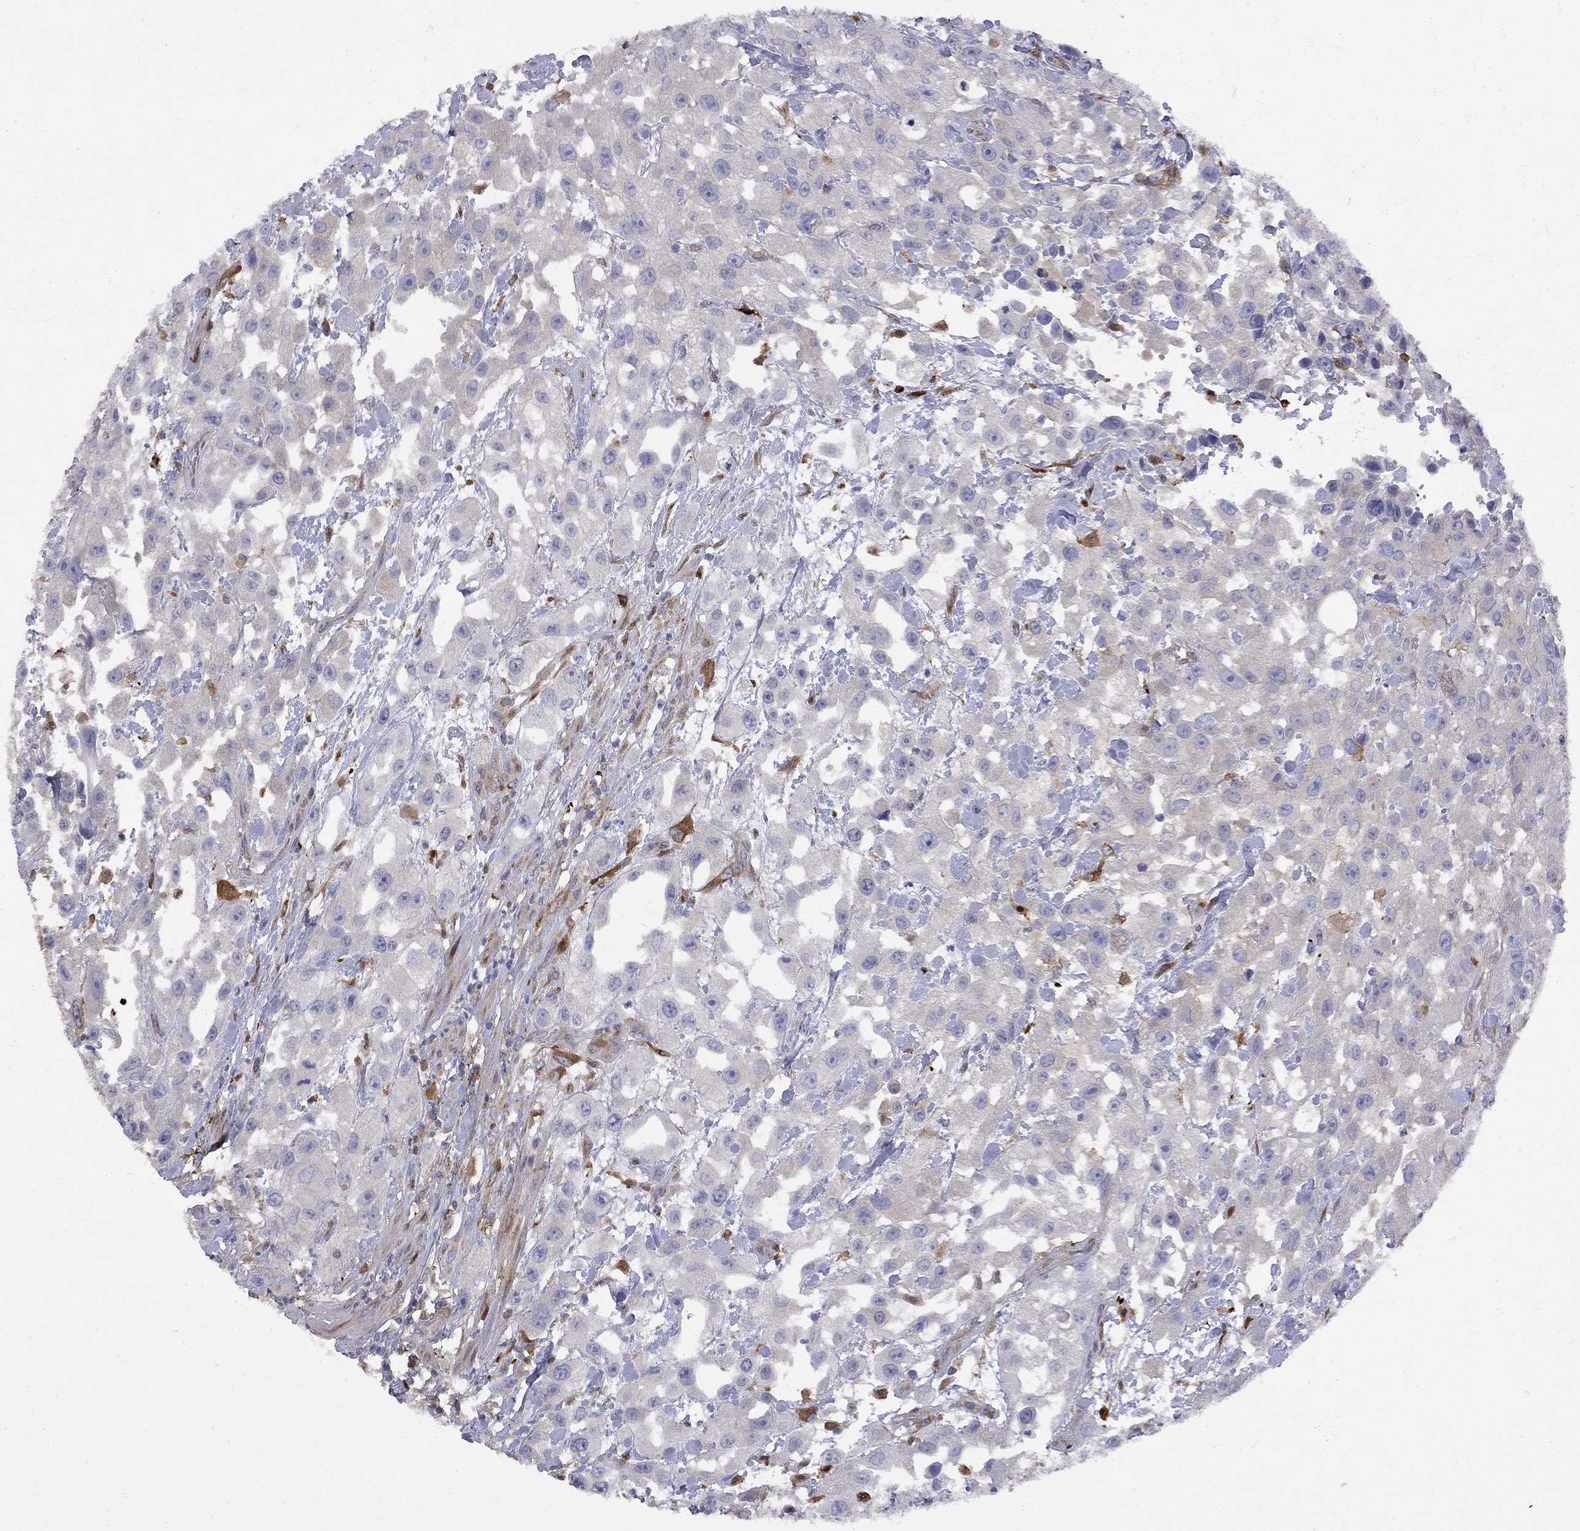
{"staining": {"intensity": "moderate", "quantity": "<25%", "location": "cytoplasmic/membranous"}, "tissue": "urothelial cancer", "cell_type": "Tumor cells", "image_type": "cancer", "snomed": [{"axis": "morphology", "description": "Urothelial carcinoma, High grade"}, {"axis": "topography", "description": "Urinary bladder"}], "caption": "The photomicrograph demonstrates a brown stain indicating the presence of a protein in the cytoplasmic/membranous of tumor cells in urothelial cancer.", "gene": "MTHFR", "patient": {"sex": "male", "age": 79}}